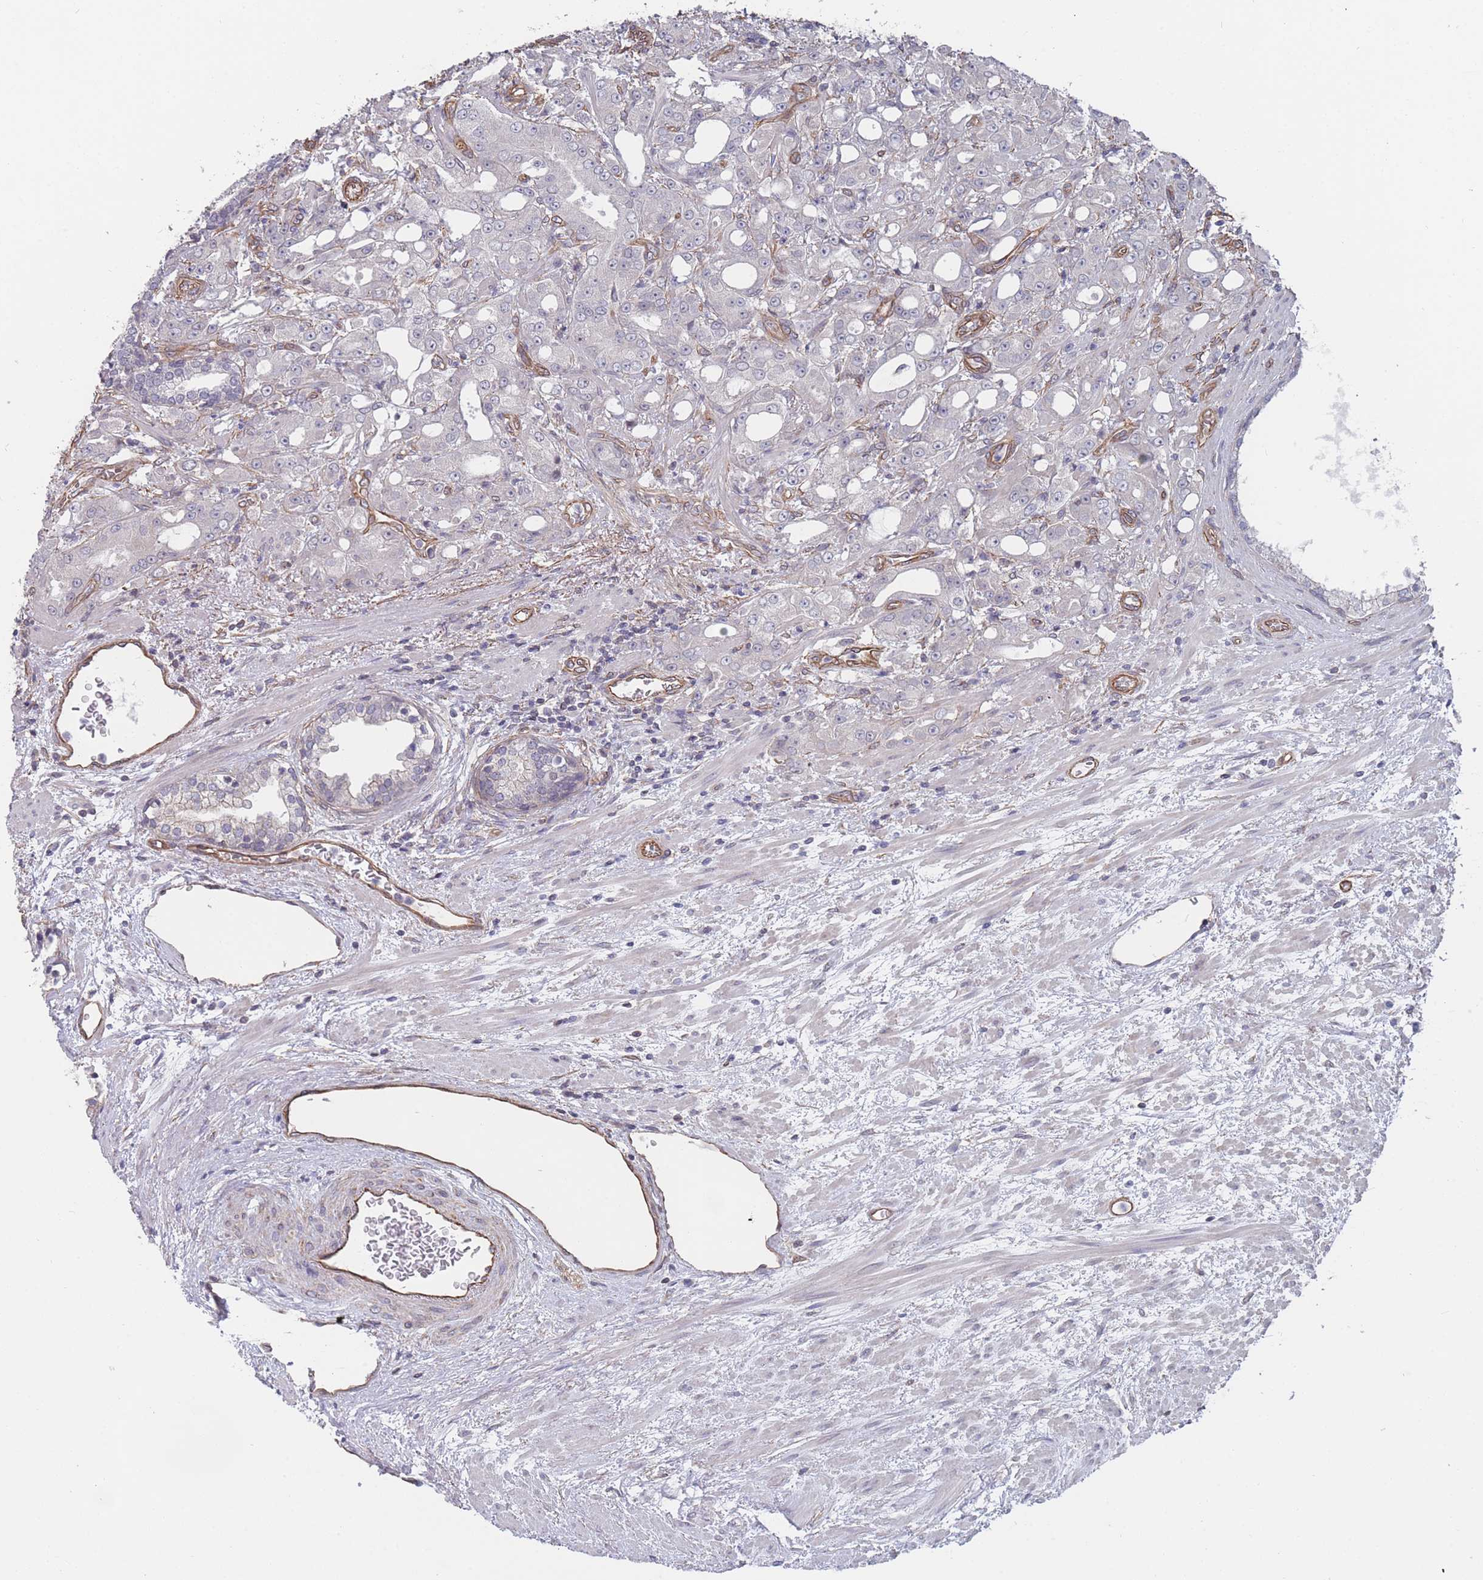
{"staining": {"intensity": "negative", "quantity": "none", "location": "none"}, "tissue": "prostate cancer", "cell_type": "Tumor cells", "image_type": "cancer", "snomed": [{"axis": "morphology", "description": "Adenocarcinoma, High grade"}, {"axis": "topography", "description": "Prostate"}], "caption": "Tumor cells show no significant positivity in prostate cancer.", "gene": "SLC1A6", "patient": {"sex": "male", "age": 69}}